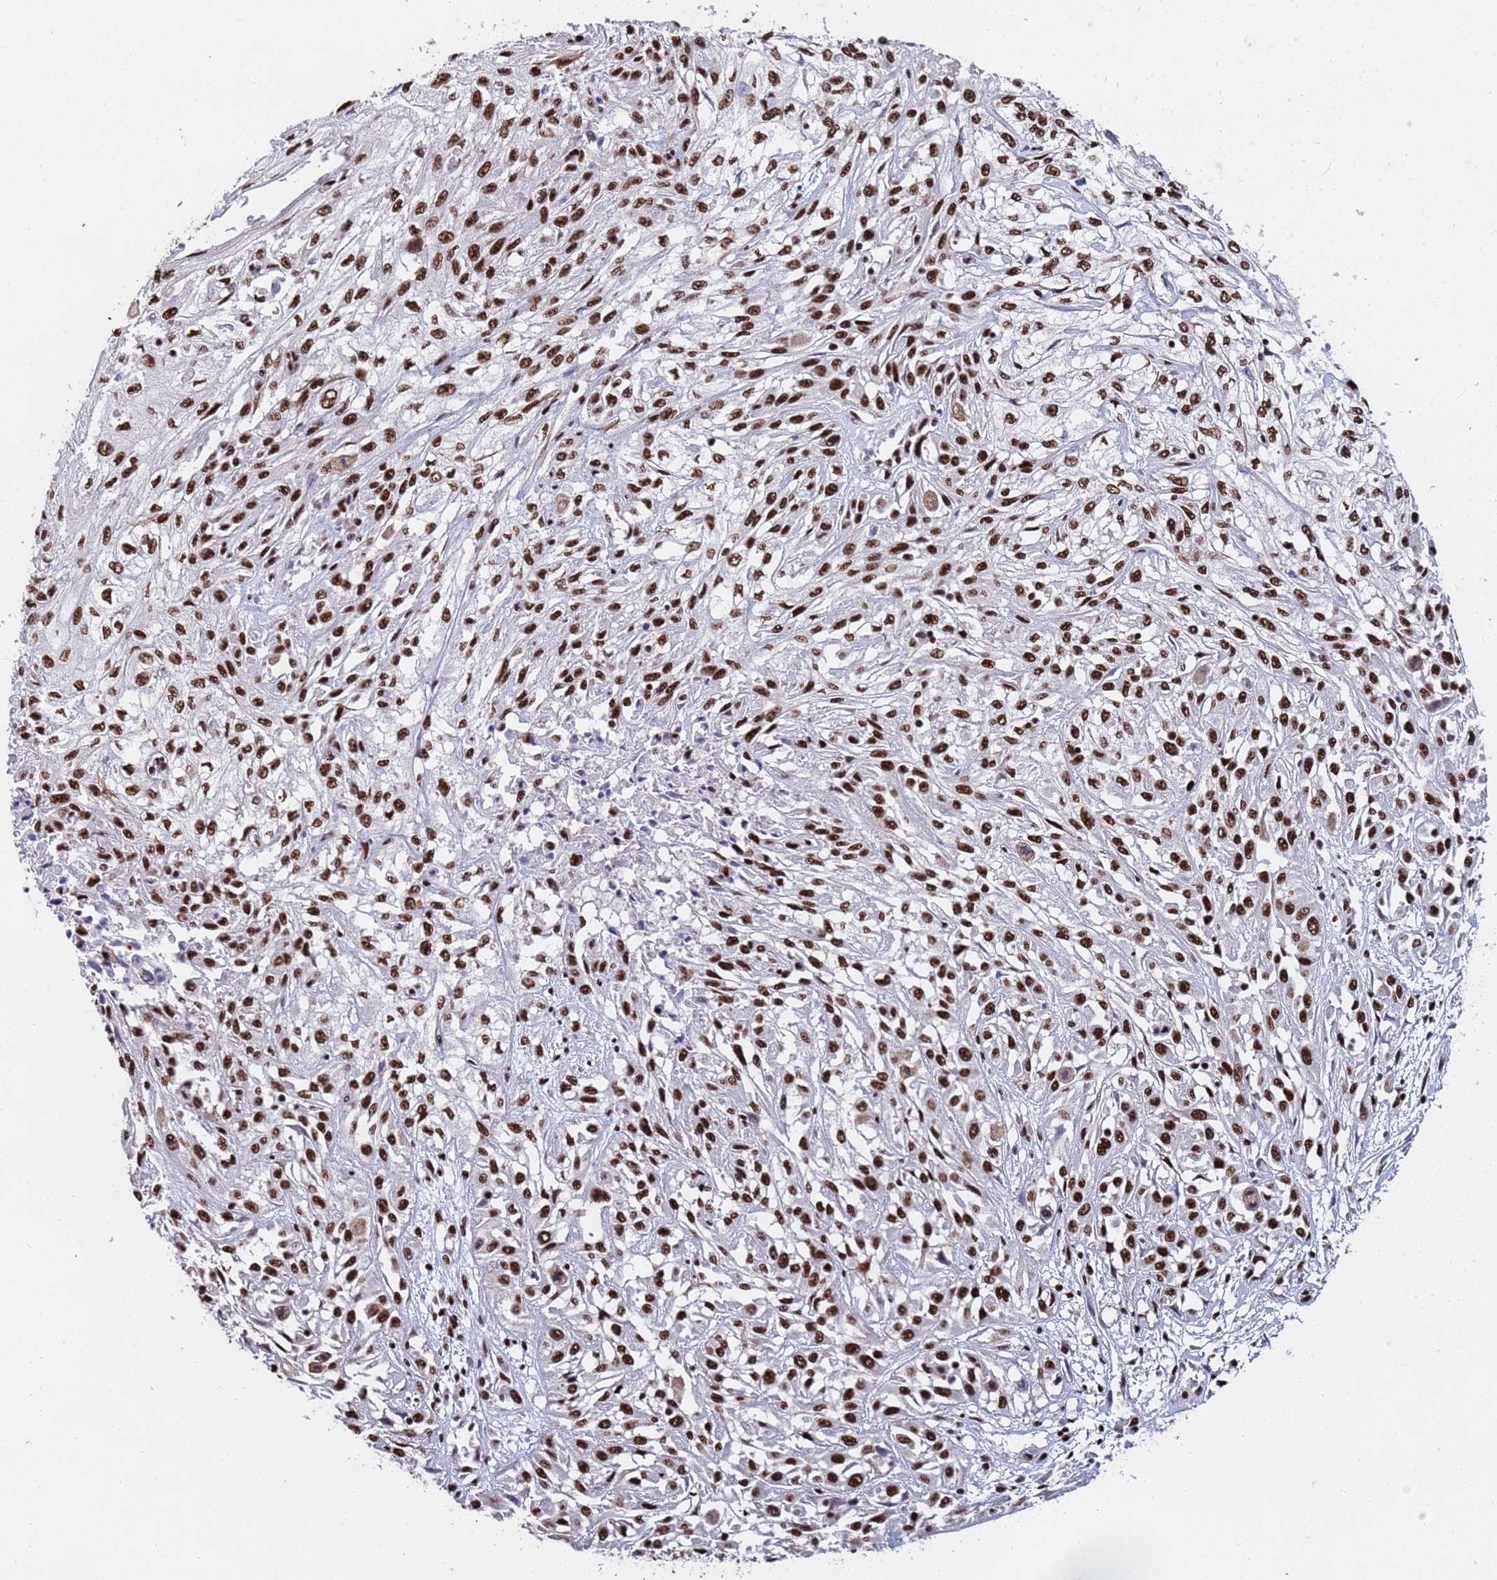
{"staining": {"intensity": "strong", "quantity": ">75%", "location": "nuclear"}, "tissue": "skin cancer", "cell_type": "Tumor cells", "image_type": "cancer", "snomed": [{"axis": "morphology", "description": "Squamous cell carcinoma, NOS"}, {"axis": "morphology", "description": "Squamous cell carcinoma, metastatic, NOS"}, {"axis": "topography", "description": "Skin"}, {"axis": "topography", "description": "Lymph node"}], "caption": "Human skin cancer stained with a brown dye shows strong nuclear positive positivity in about >75% of tumor cells.", "gene": "SF3B2", "patient": {"sex": "male", "age": 75}}